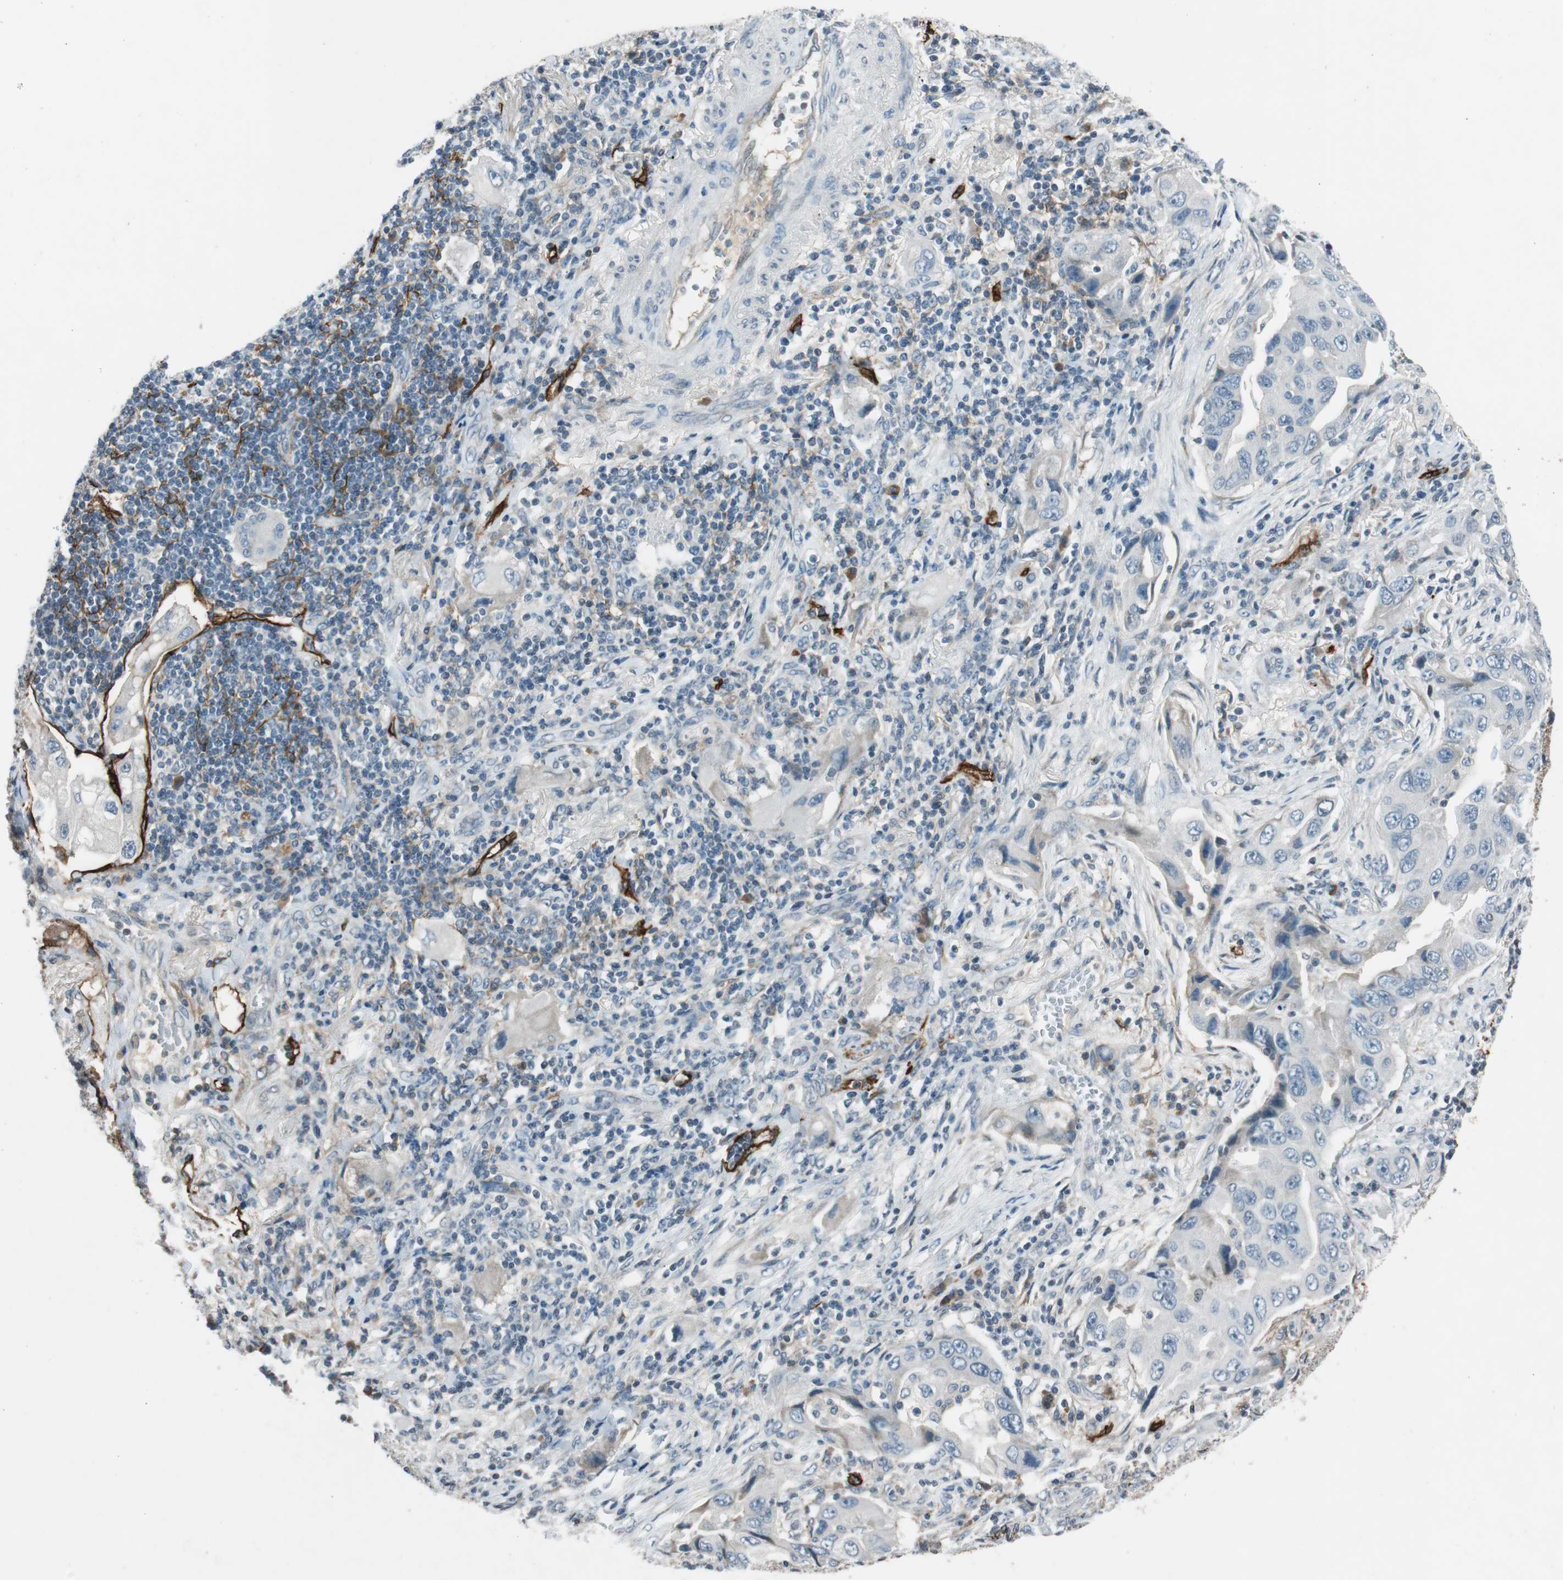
{"staining": {"intensity": "negative", "quantity": "none", "location": "none"}, "tissue": "lung cancer", "cell_type": "Tumor cells", "image_type": "cancer", "snomed": [{"axis": "morphology", "description": "Adenocarcinoma, NOS"}, {"axis": "topography", "description": "Lung"}], "caption": "IHC histopathology image of neoplastic tissue: lung cancer (adenocarcinoma) stained with DAB demonstrates no significant protein expression in tumor cells.", "gene": "PDPN", "patient": {"sex": "female", "age": 65}}